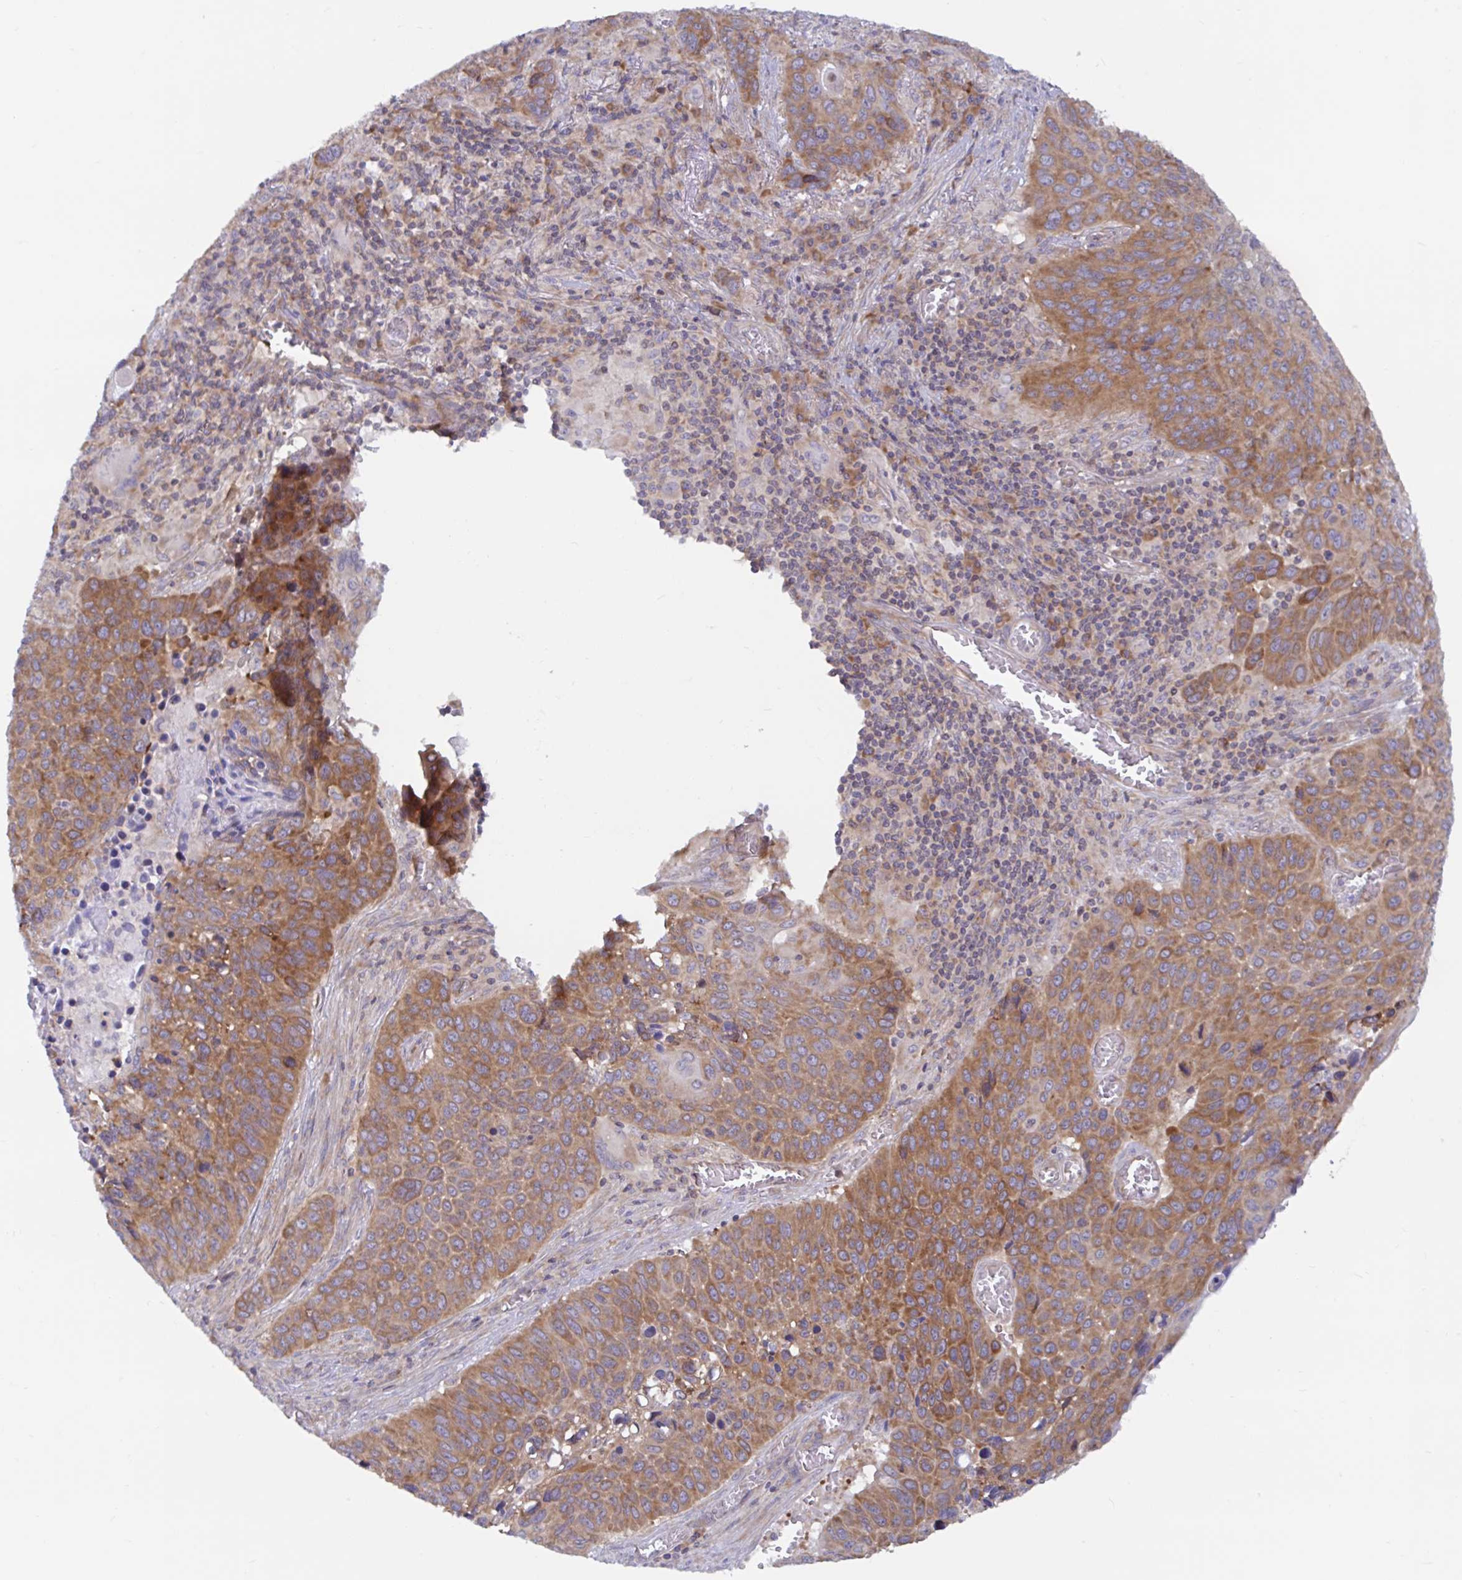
{"staining": {"intensity": "moderate", "quantity": ">75%", "location": "cytoplasmic/membranous"}, "tissue": "lung cancer", "cell_type": "Tumor cells", "image_type": "cancer", "snomed": [{"axis": "morphology", "description": "Squamous cell carcinoma, NOS"}, {"axis": "topography", "description": "Lung"}], "caption": "Immunohistochemistry image of neoplastic tissue: human lung cancer (squamous cell carcinoma) stained using immunohistochemistry (IHC) exhibits medium levels of moderate protein expression localized specifically in the cytoplasmic/membranous of tumor cells, appearing as a cytoplasmic/membranous brown color.", "gene": "LARP1", "patient": {"sex": "male", "age": 68}}